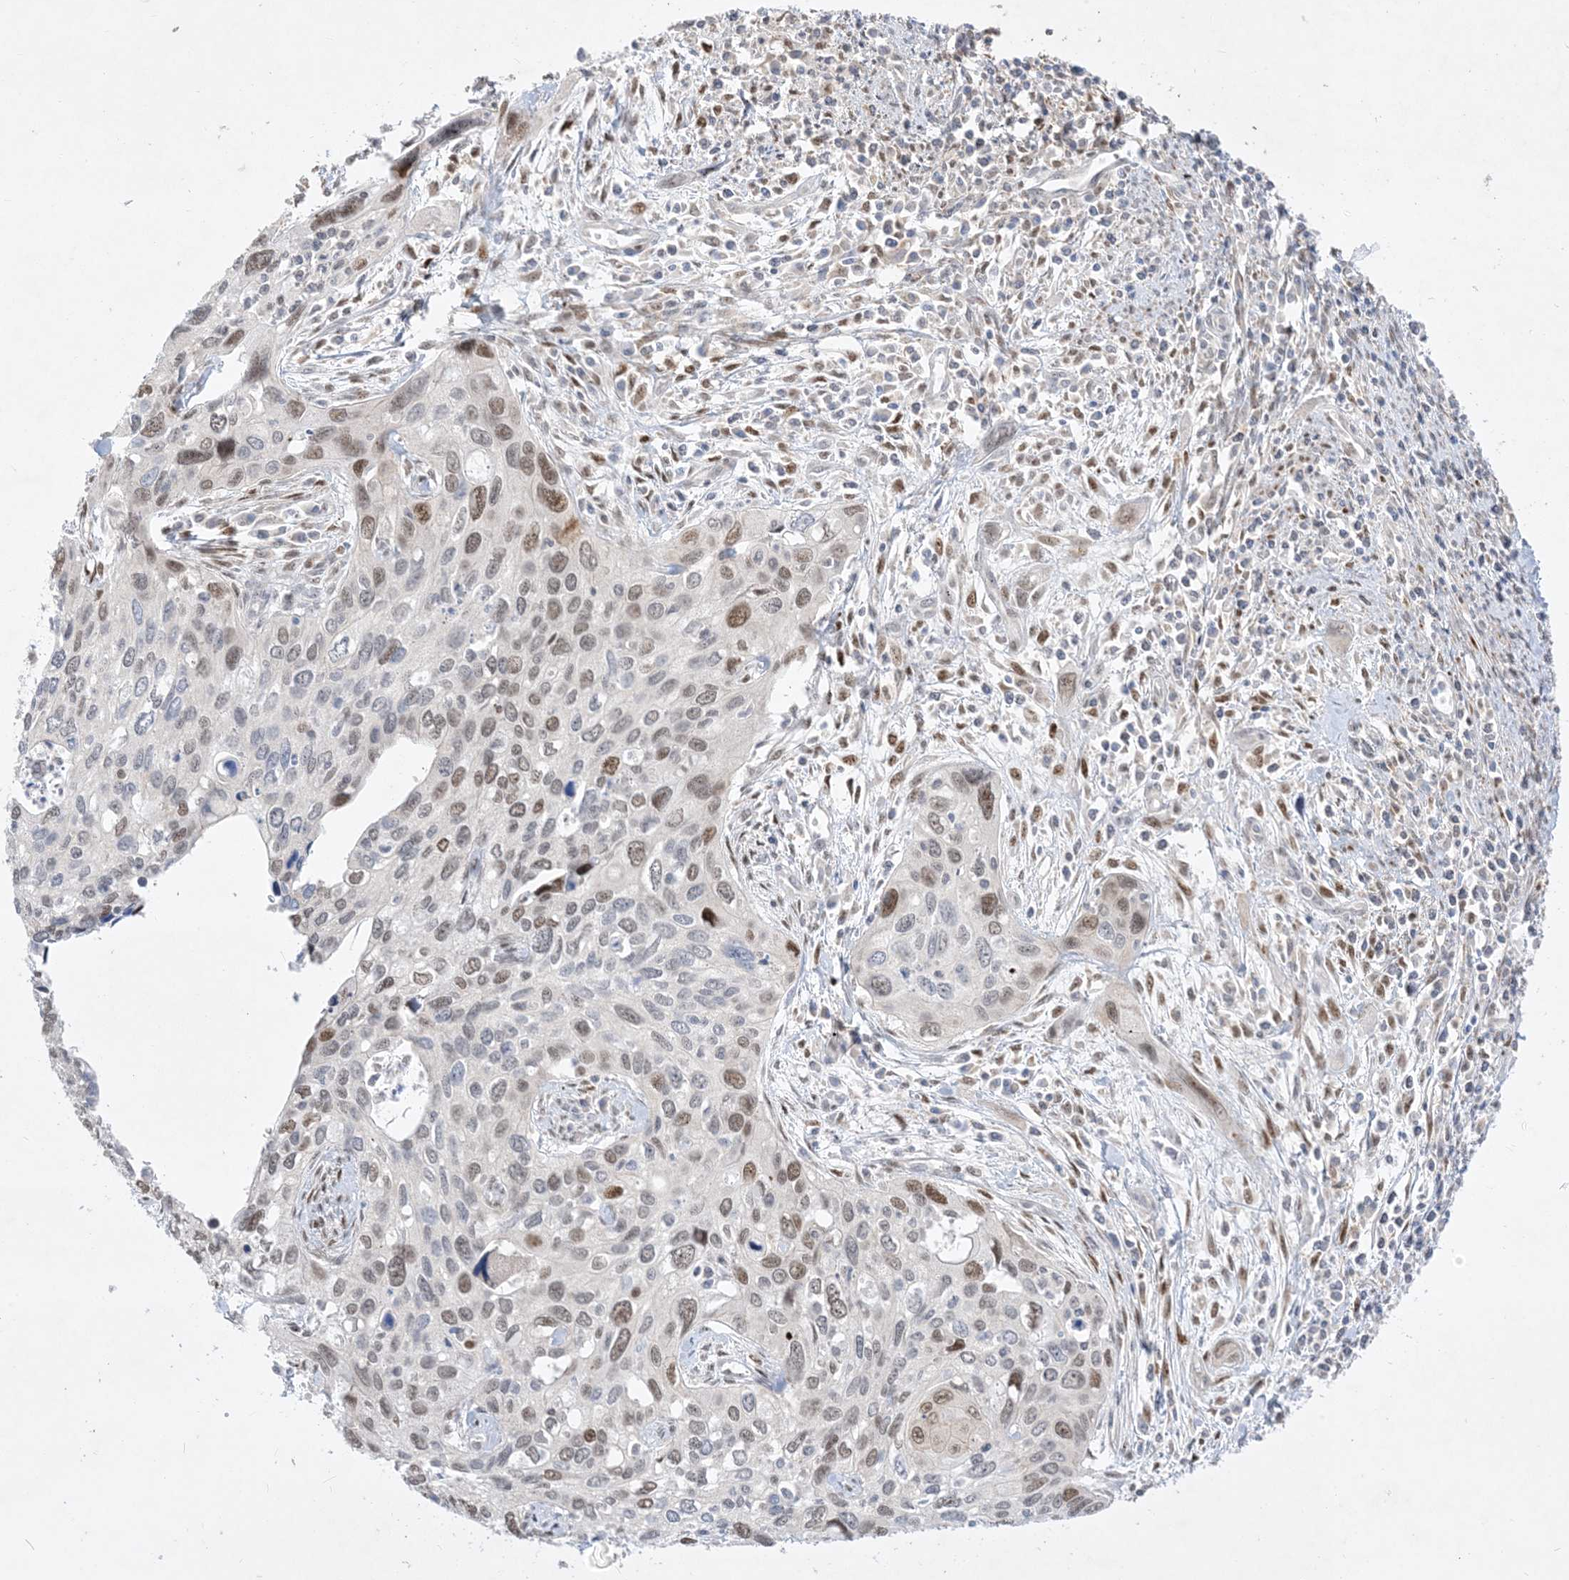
{"staining": {"intensity": "moderate", "quantity": "25%-75%", "location": "nuclear"}, "tissue": "cervical cancer", "cell_type": "Tumor cells", "image_type": "cancer", "snomed": [{"axis": "morphology", "description": "Squamous cell carcinoma, NOS"}, {"axis": "topography", "description": "Cervix"}], "caption": "Brown immunohistochemical staining in cervical cancer (squamous cell carcinoma) displays moderate nuclear expression in approximately 25%-75% of tumor cells. The protein of interest is stained brown, and the nuclei are stained in blue (DAB (3,3'-diaminobenzidine) IHC with brightfield microscopy, high magnification).", "gene": "BHLHE40", "patient": {"sex": "female", "age": 55}}